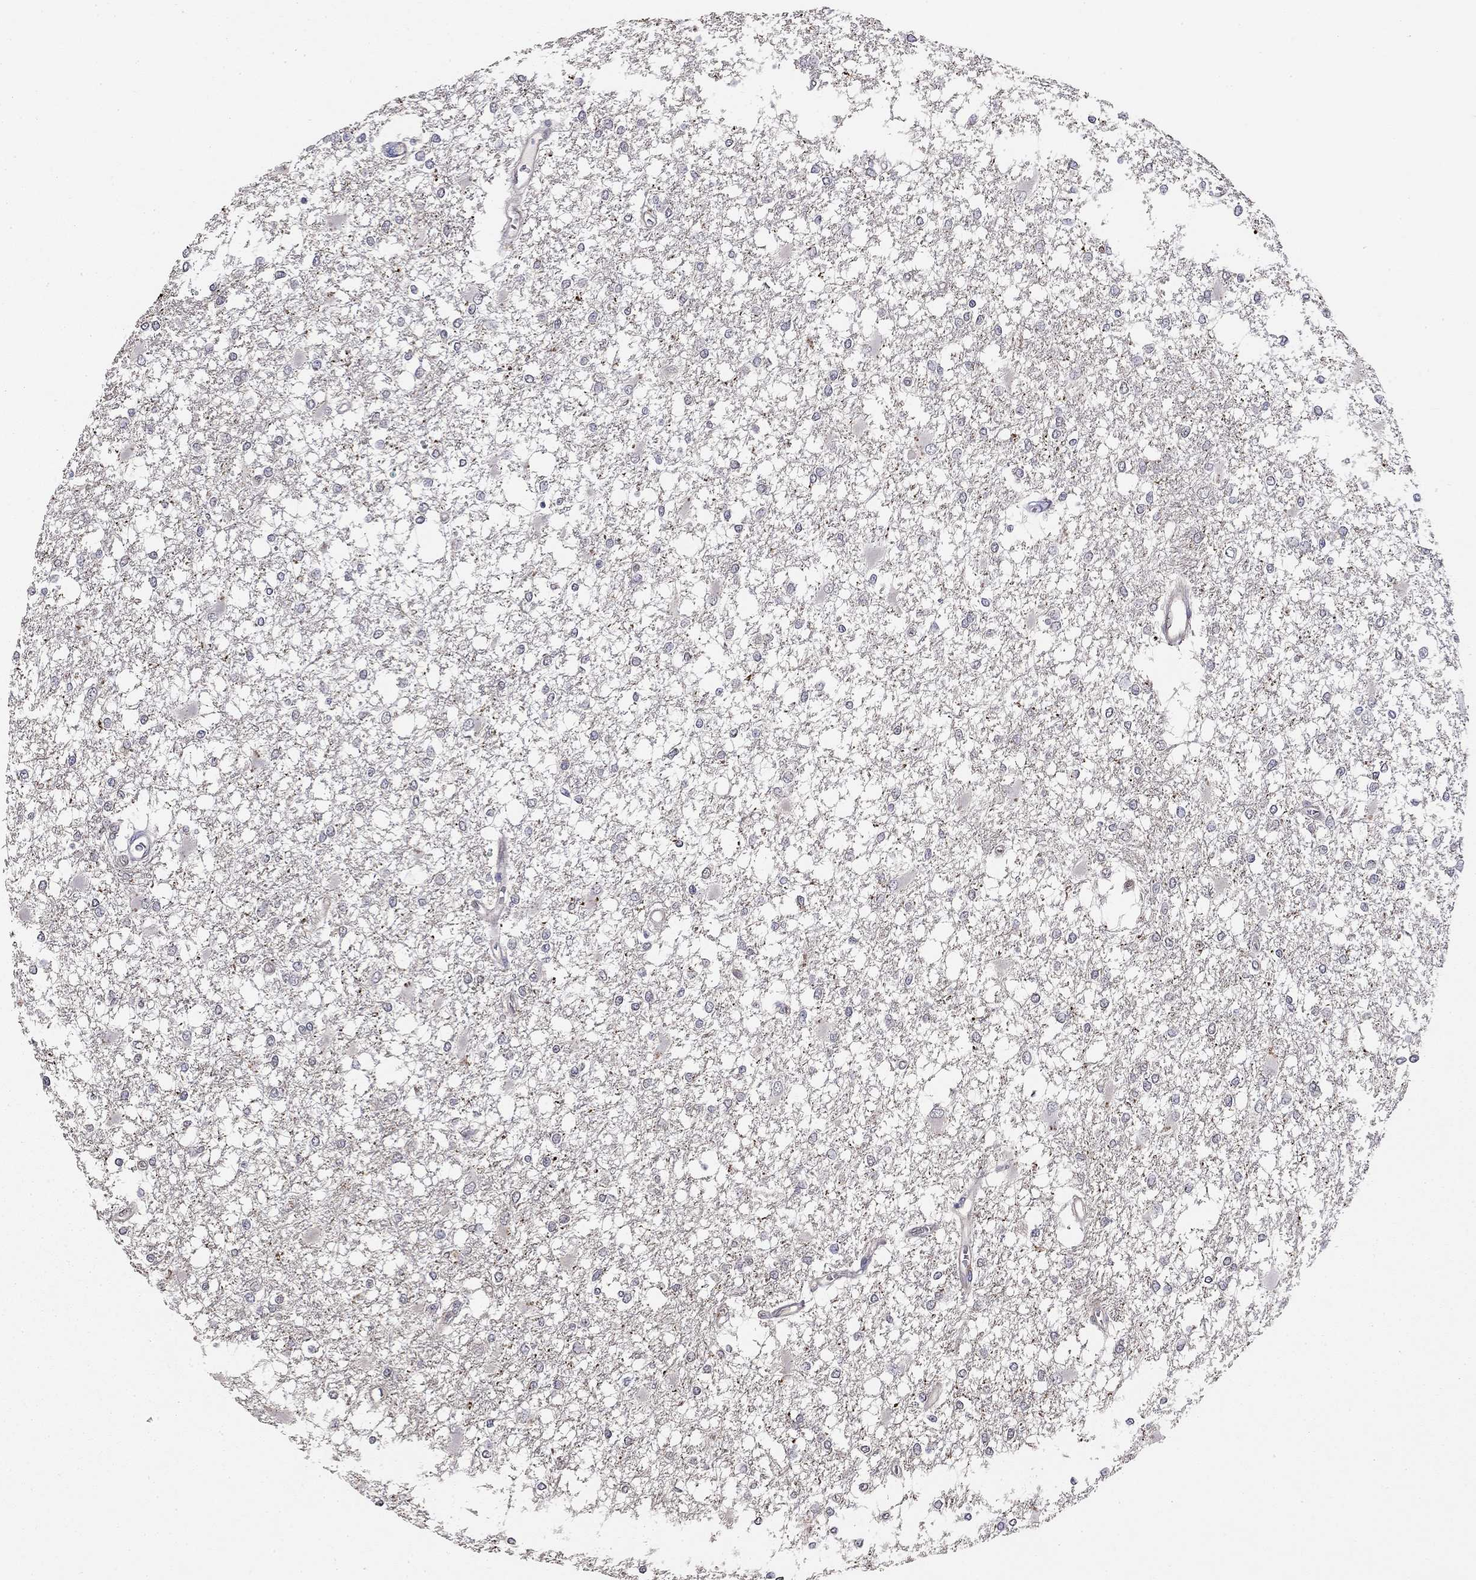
{"staining": {"intensity": "negative", "quantity": "none", "location": "none"}, "tissue": "glioma", "cell_type": "Tumor cells", "image_type": "cancer", "snomed": [{"axis": "morphology", "description": "Glioma, malignant, High grade"}, {"axis": "topography", "description": "Cerebral cortex"}], "caption": "IHC histopathology image of glioma stained for a protein (brown), which demonstrates no staining in tumor cells. Brightfield microscopy of IHC stained with DAB (brown) and hematoxylin (blue), captured at high magnification.", "gene": "STXBP6", "patient": {"sex": "male", "age": 79}}